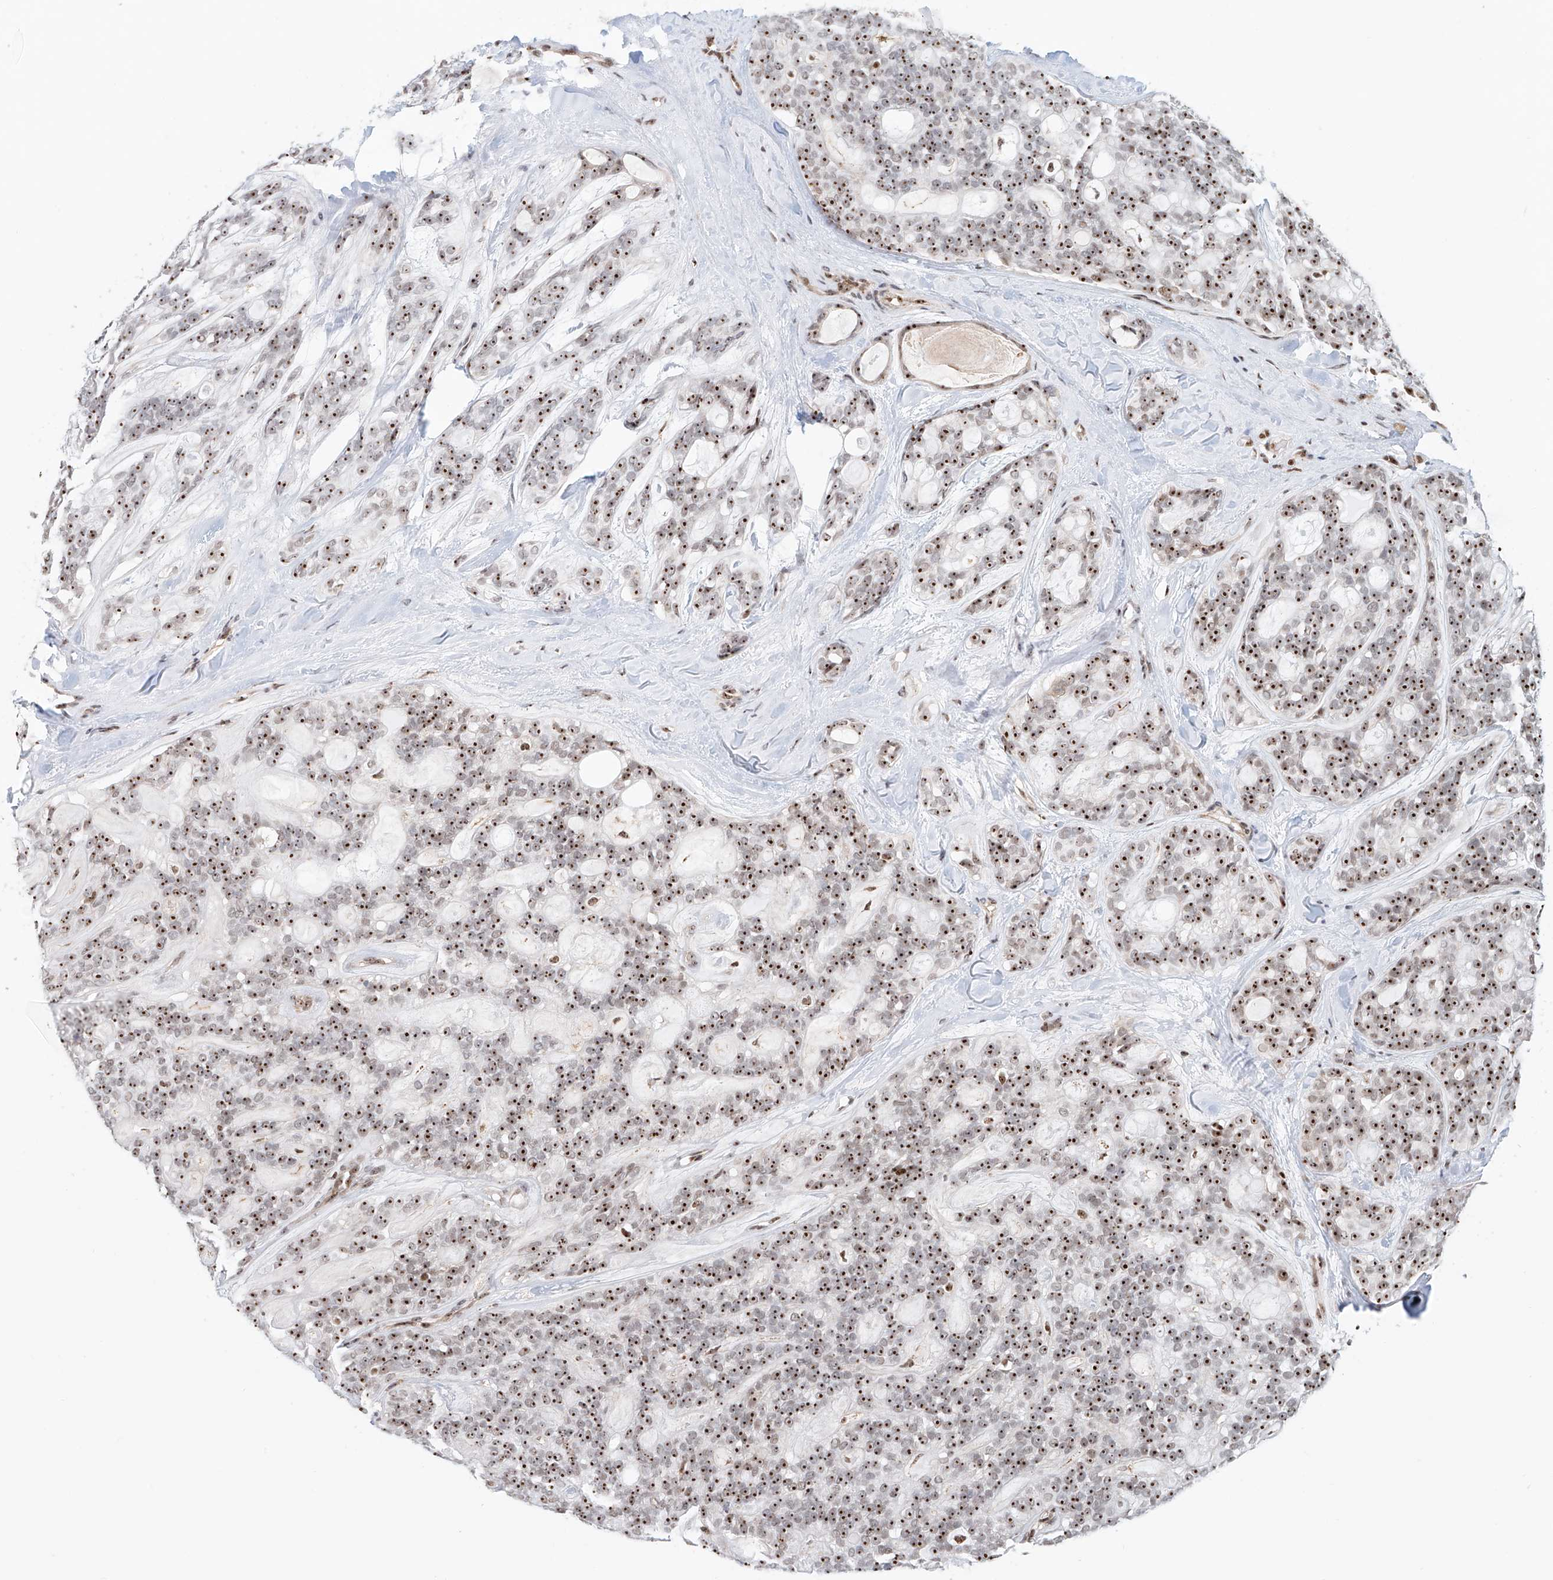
{"staining": {"intensity": "strong", "quantity": ">75%", "location": "nuclear"}, "tissue": "head and neck cancer", "cell_type": "Tumor cells", "image_type": "cancer", "snomed": [{"axis": "morphology", "description": "Adenocarcinoma, NOS"}, {"axis": "topography", "description": "Head-Neck"}], "caption": "Immunohistochemical staining of head and neck cancer reveals high levels of strong nuclear protein positivity in approximately >75% of tumor cells.", "gene": "PRUNE2", "patient": {"sex": "male", "age": 66}}